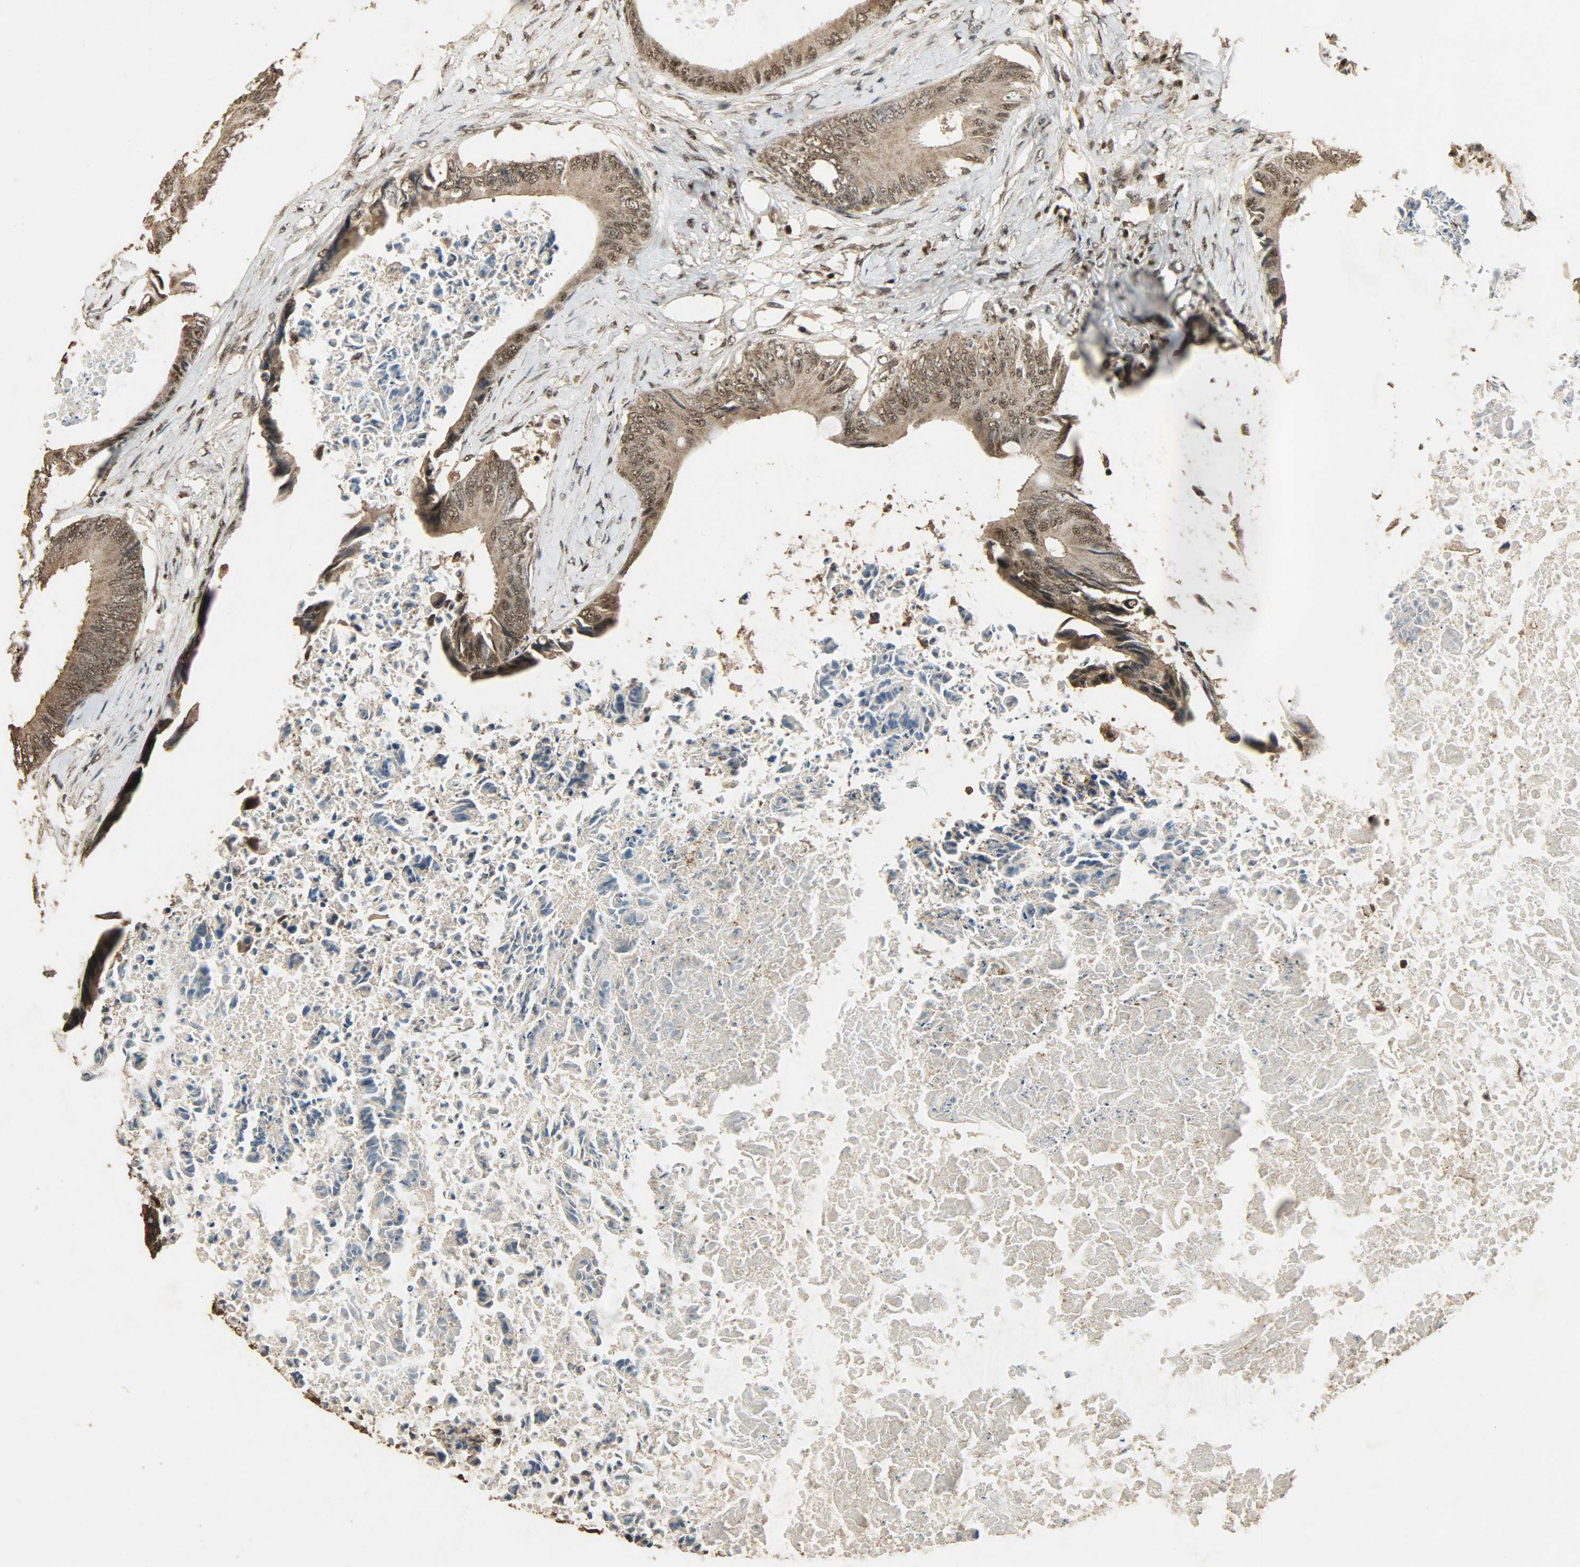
{"staining": {"intensity": "moderate", "quantity": ">75%", "location": "cytoplasmic/membranous,nuclear"}, "tissue": "colorectal cancer", "cell_type": "Tumor cells", "image_type": "cancer", "snomed": [{"axis": "morphology", "description": "Normal tissue, NOS"}, {"axis": "morphology", "description": "Adenocarcinoma, NOS"}, {"axis": "topography", "description": "Rectum"}, {"axis": "topography", "description": "Peripheral nerve tissue"}], "caption": "A brown stain highlights moderate cytoplasmic/membranous and nuclear staining of a protein in colorectal cancer tumor cells.", "gene": "CCNT2", "patient": {"sex": "female", "age": 77}}